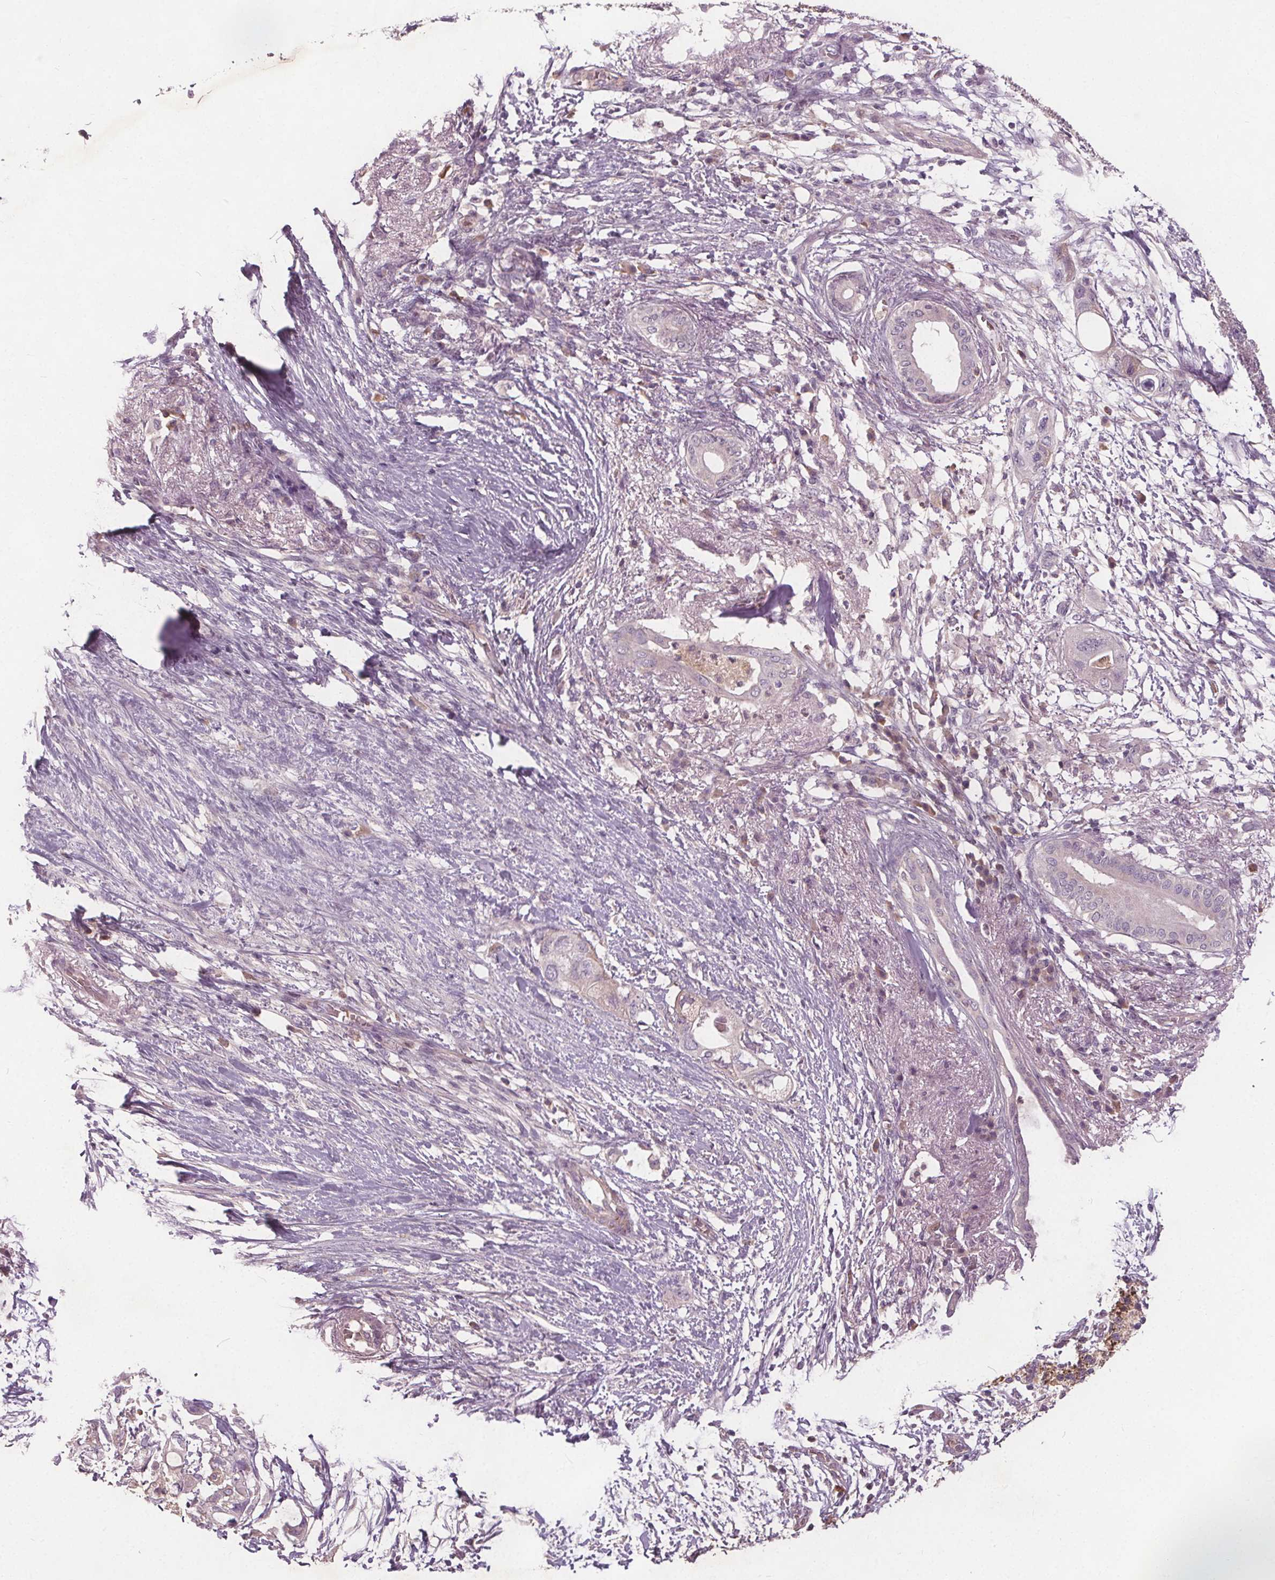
{"staining": {"intensity": "negative", "quantity": "none", "location": "none"}, "tissue": "pancreatic cancer", "cell_type": "Tumor cells", "image_type": "cancer", "snomed": [{"axis": "morphology", "description": "Adenocarcinoma, NOS"}, {"axis": "topography", "description": "Pancreas"}], "caption": "Human pancreatic adenocarcinoma stained for a protein using immunohistochemistry demonstrates no staining in tumor cells.", "gene": "PDGFD", "patient": {"sex": "female", "age": 72}}